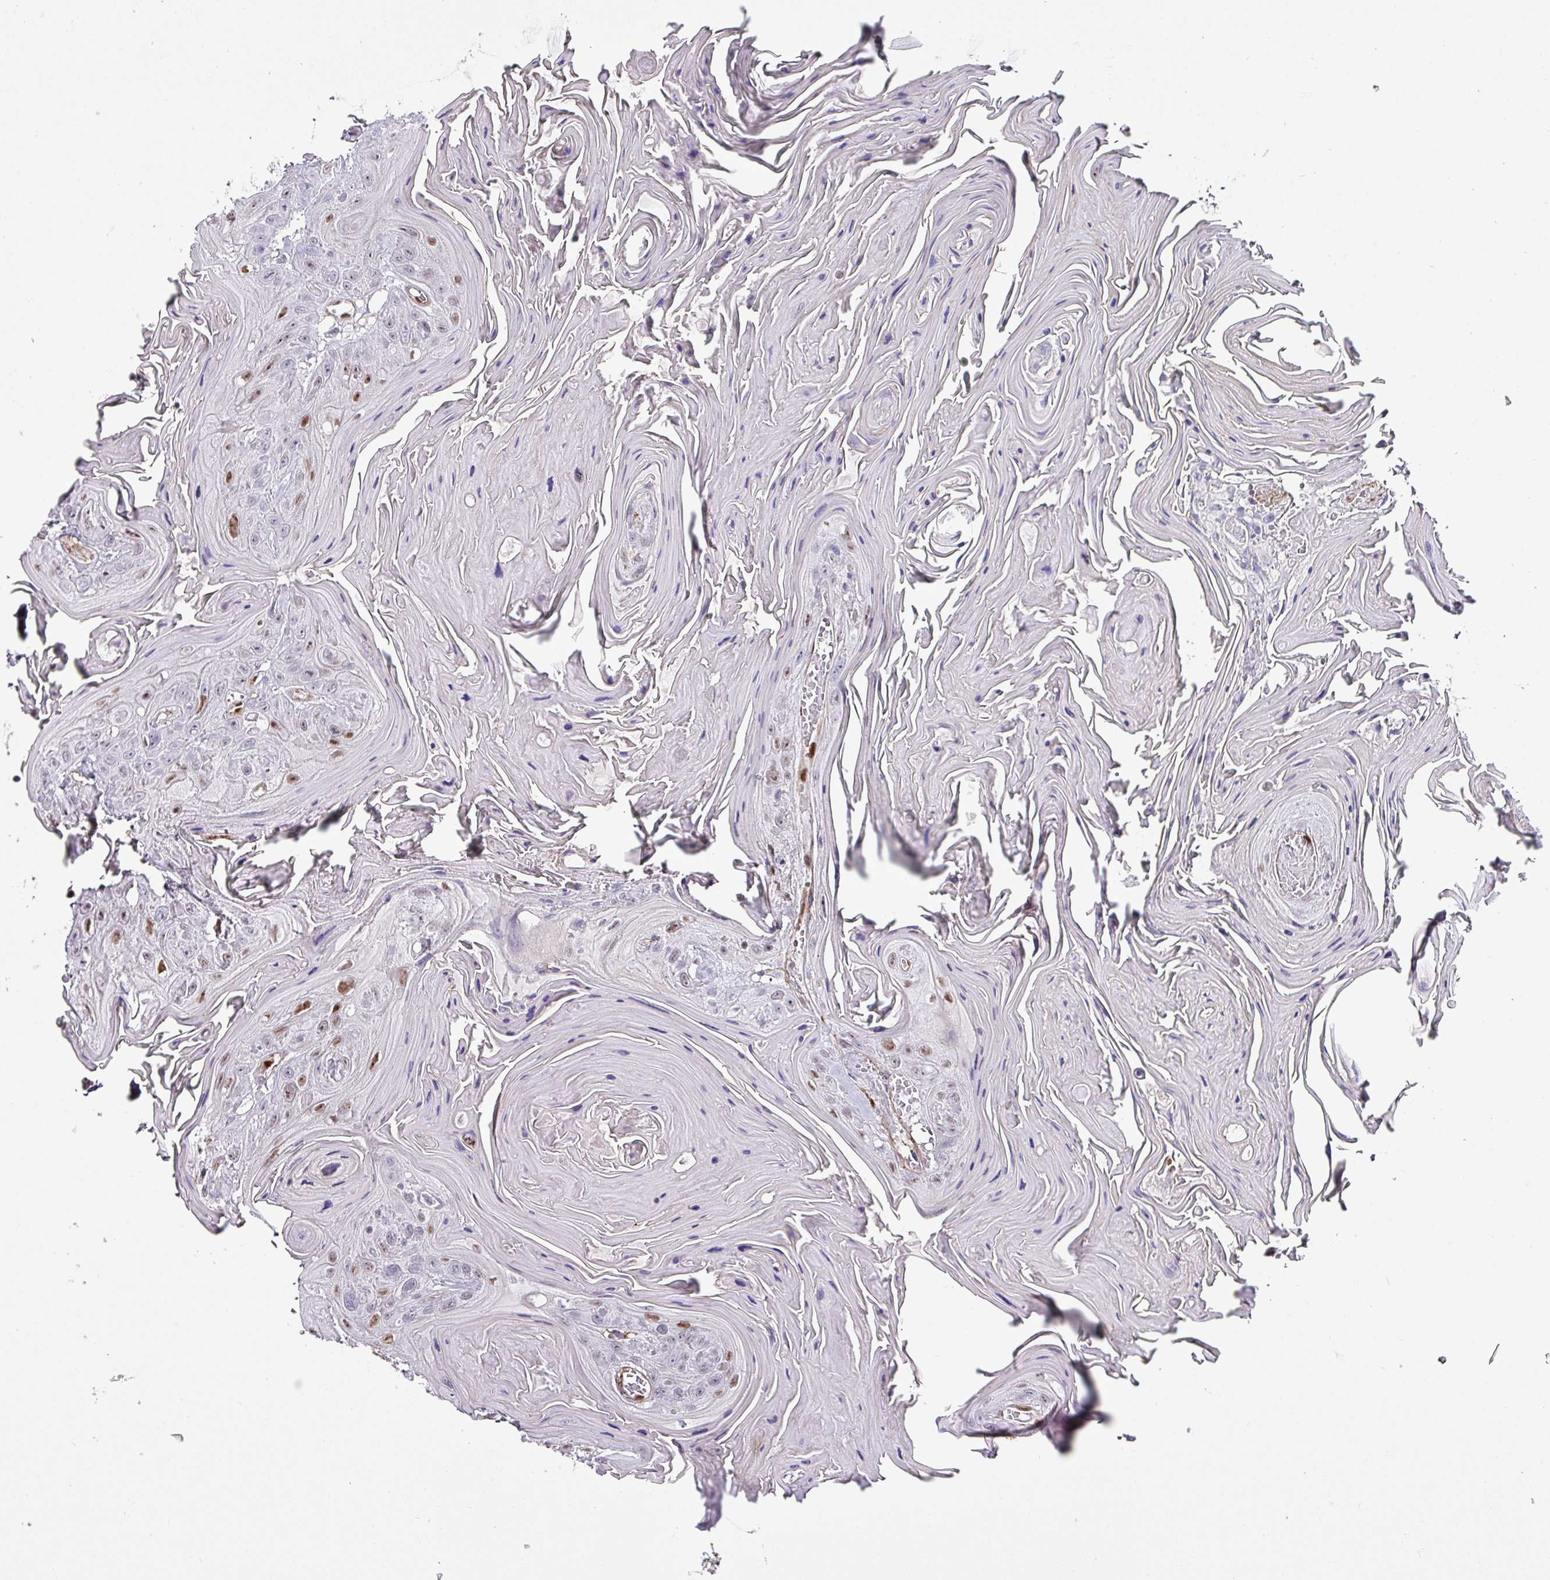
{"staining": {"intensity": "moderate", "quantity": "<25%", "location": "nuclear"}, "tissue": "head and neck cancer", "cell_type": "Tumor cells", "image_type": "cancer", "snomed": [{"axis": "morphology", "description": "Squamous cell carcinoma, NOS"}, {"axis": "topography", "description": "Head-Neck"}], "caption": "Immunohistochemistry (IHC) (DAB (3,3'-diaminobenzidine)) staining of human squamous cell carcinoma (head and neck) displays moderate nuclear protein staining in about <25% of tumor cells.", "gene": "ZNF816-ZNF321P", "patient": {"sex": "female", "age": 59}}